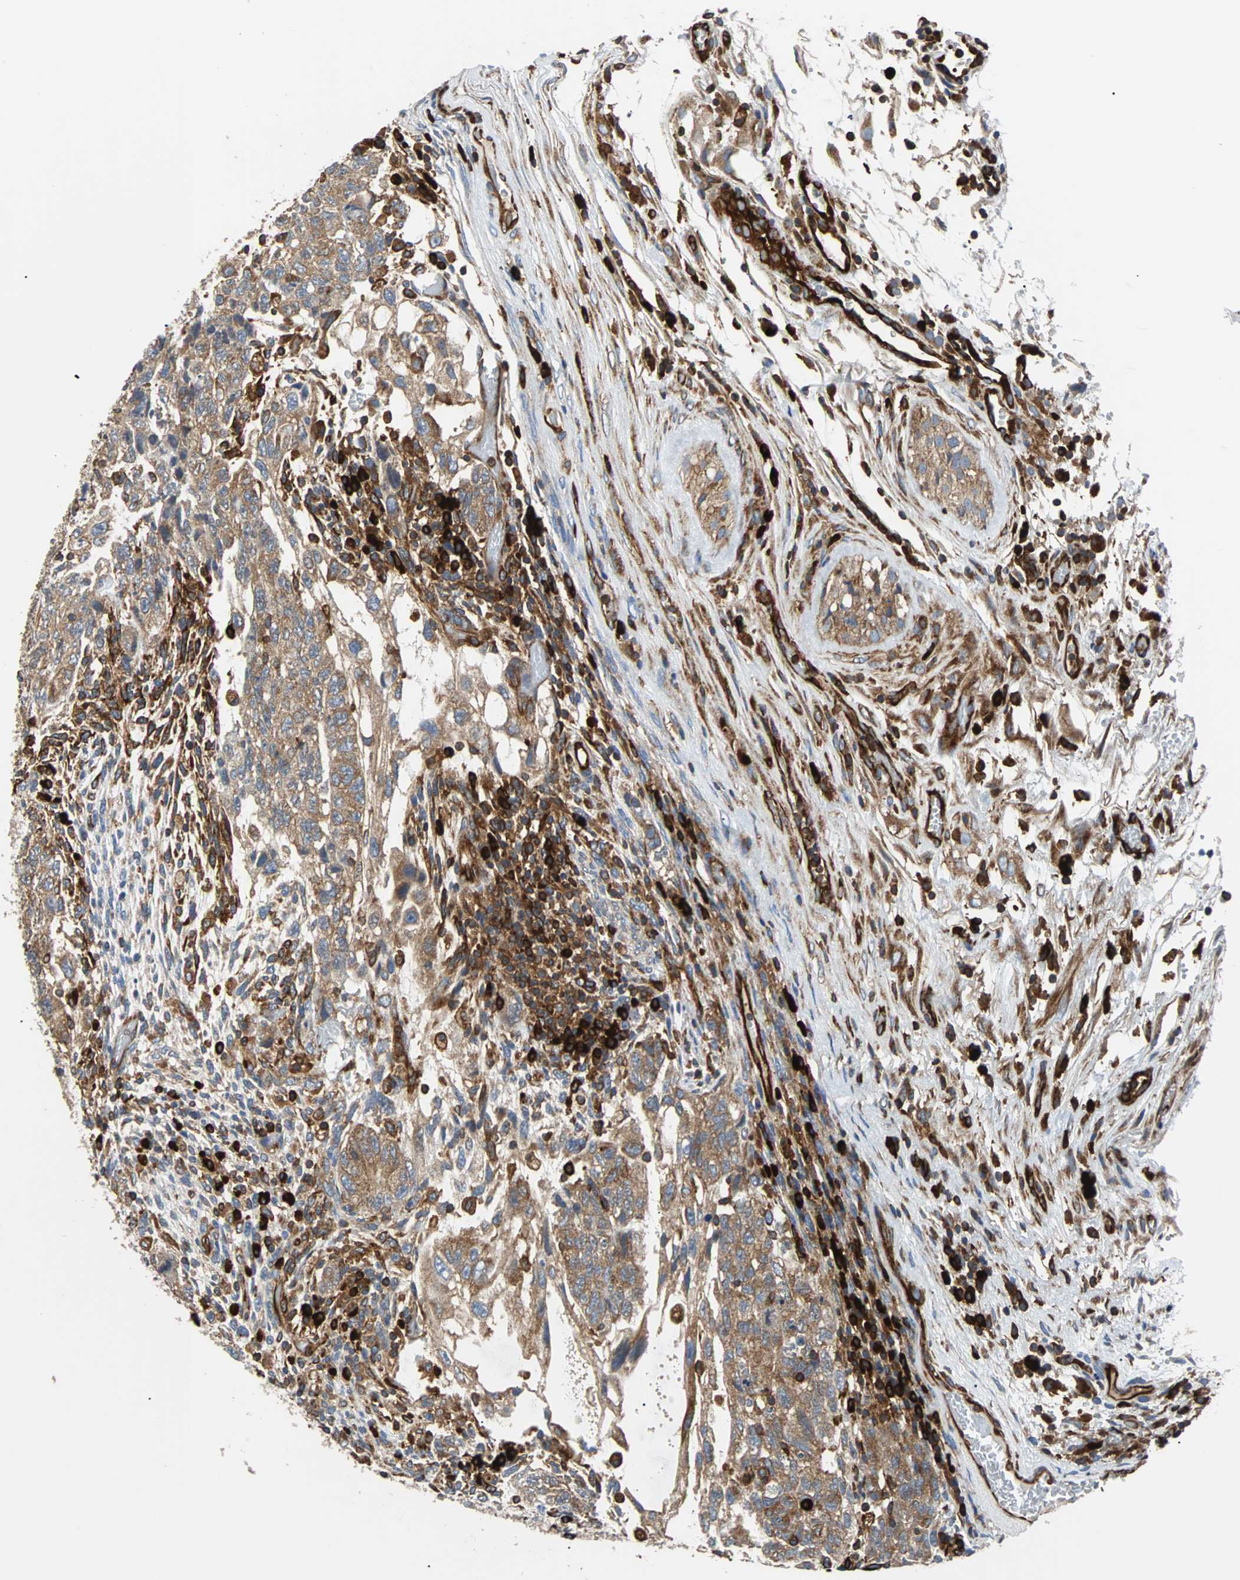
{"staining": {"intensity": "weak", "quantity": ">75%", "location": "cytoplasmic/membranous"}, "tissue": "testis cancer", "cell_type": "Tumor cells", "image_type": "cancer", "snomed": [{"axis": "morphology", "description": "Normal tissue, NOS"}, {"axis": "morphology", "description": "Carcinoma, Embryonal, NOS"}, {"axis": "topography", "description": "Testis"}], "caption": "IHC (DAB) staining of testis cancer demonstrates weak cytoplasmic/membranous protein staining in about >75% of tumor cells.", "gene": "PLCG2", "patient": {"sex": "male", "age": 36}}